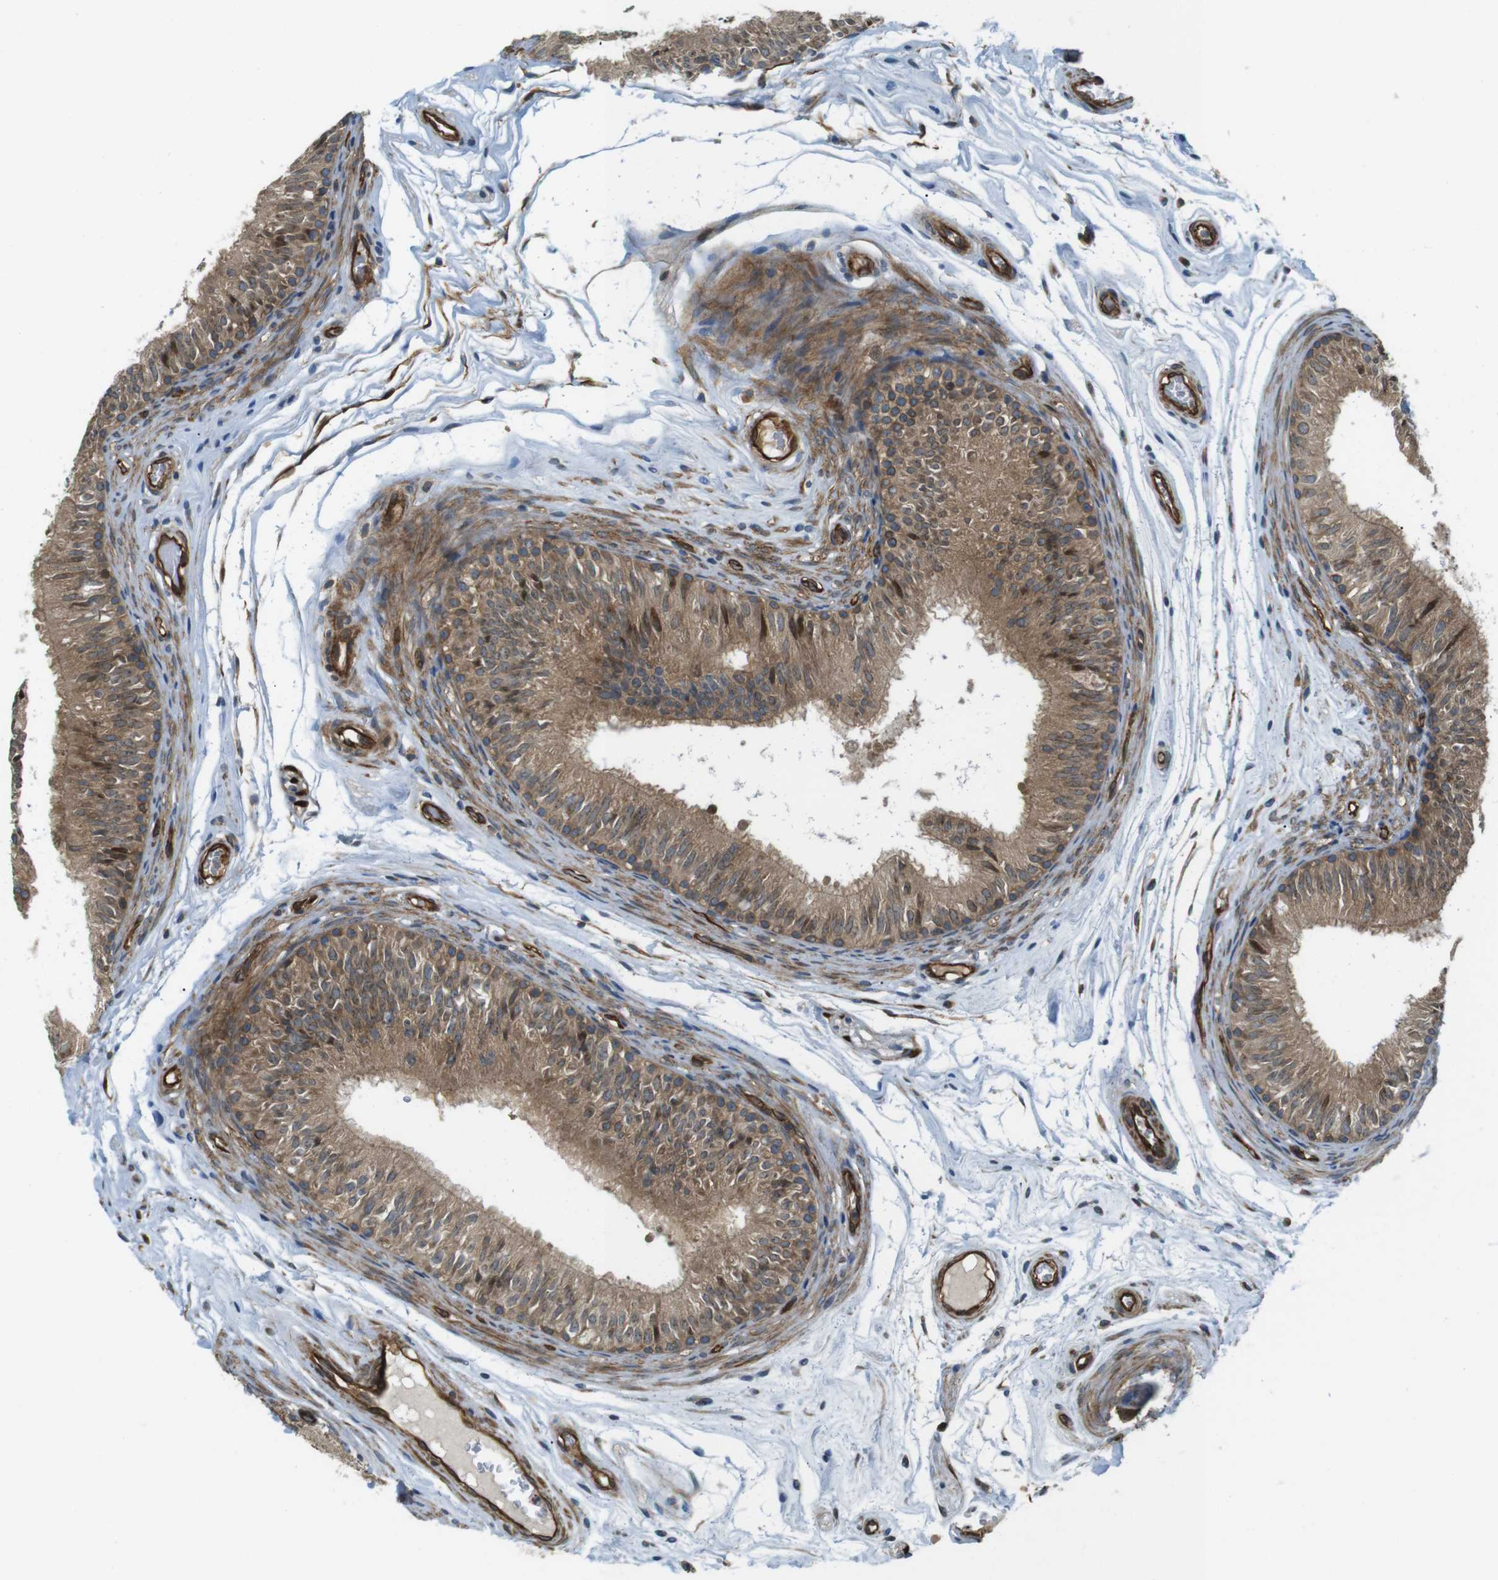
{"staining": {"intensity": "moderate", "quantity": ">75%", "location": "cytoplasmic/membranous,nuclear"}, "tissue": "epididymis", "cell_type": "Glandular cells", "image_type": "normal", "snomed": [{"axis": "morphology", "description": "Normal tissue, NOS"}, {"axis": "topography", "description": "Epididymis"}], "caption": "Glandular cells show moderate cytoplasmic/membranous,nuclear positivity in about >75% of cells in unremarkable epididymis. (DAB (3,3'-diaminobenzidine) IHC with brightfield microscopy, high magnification).", "gene": "TSC1", "patient": {"sex": "male", "age": 36}}